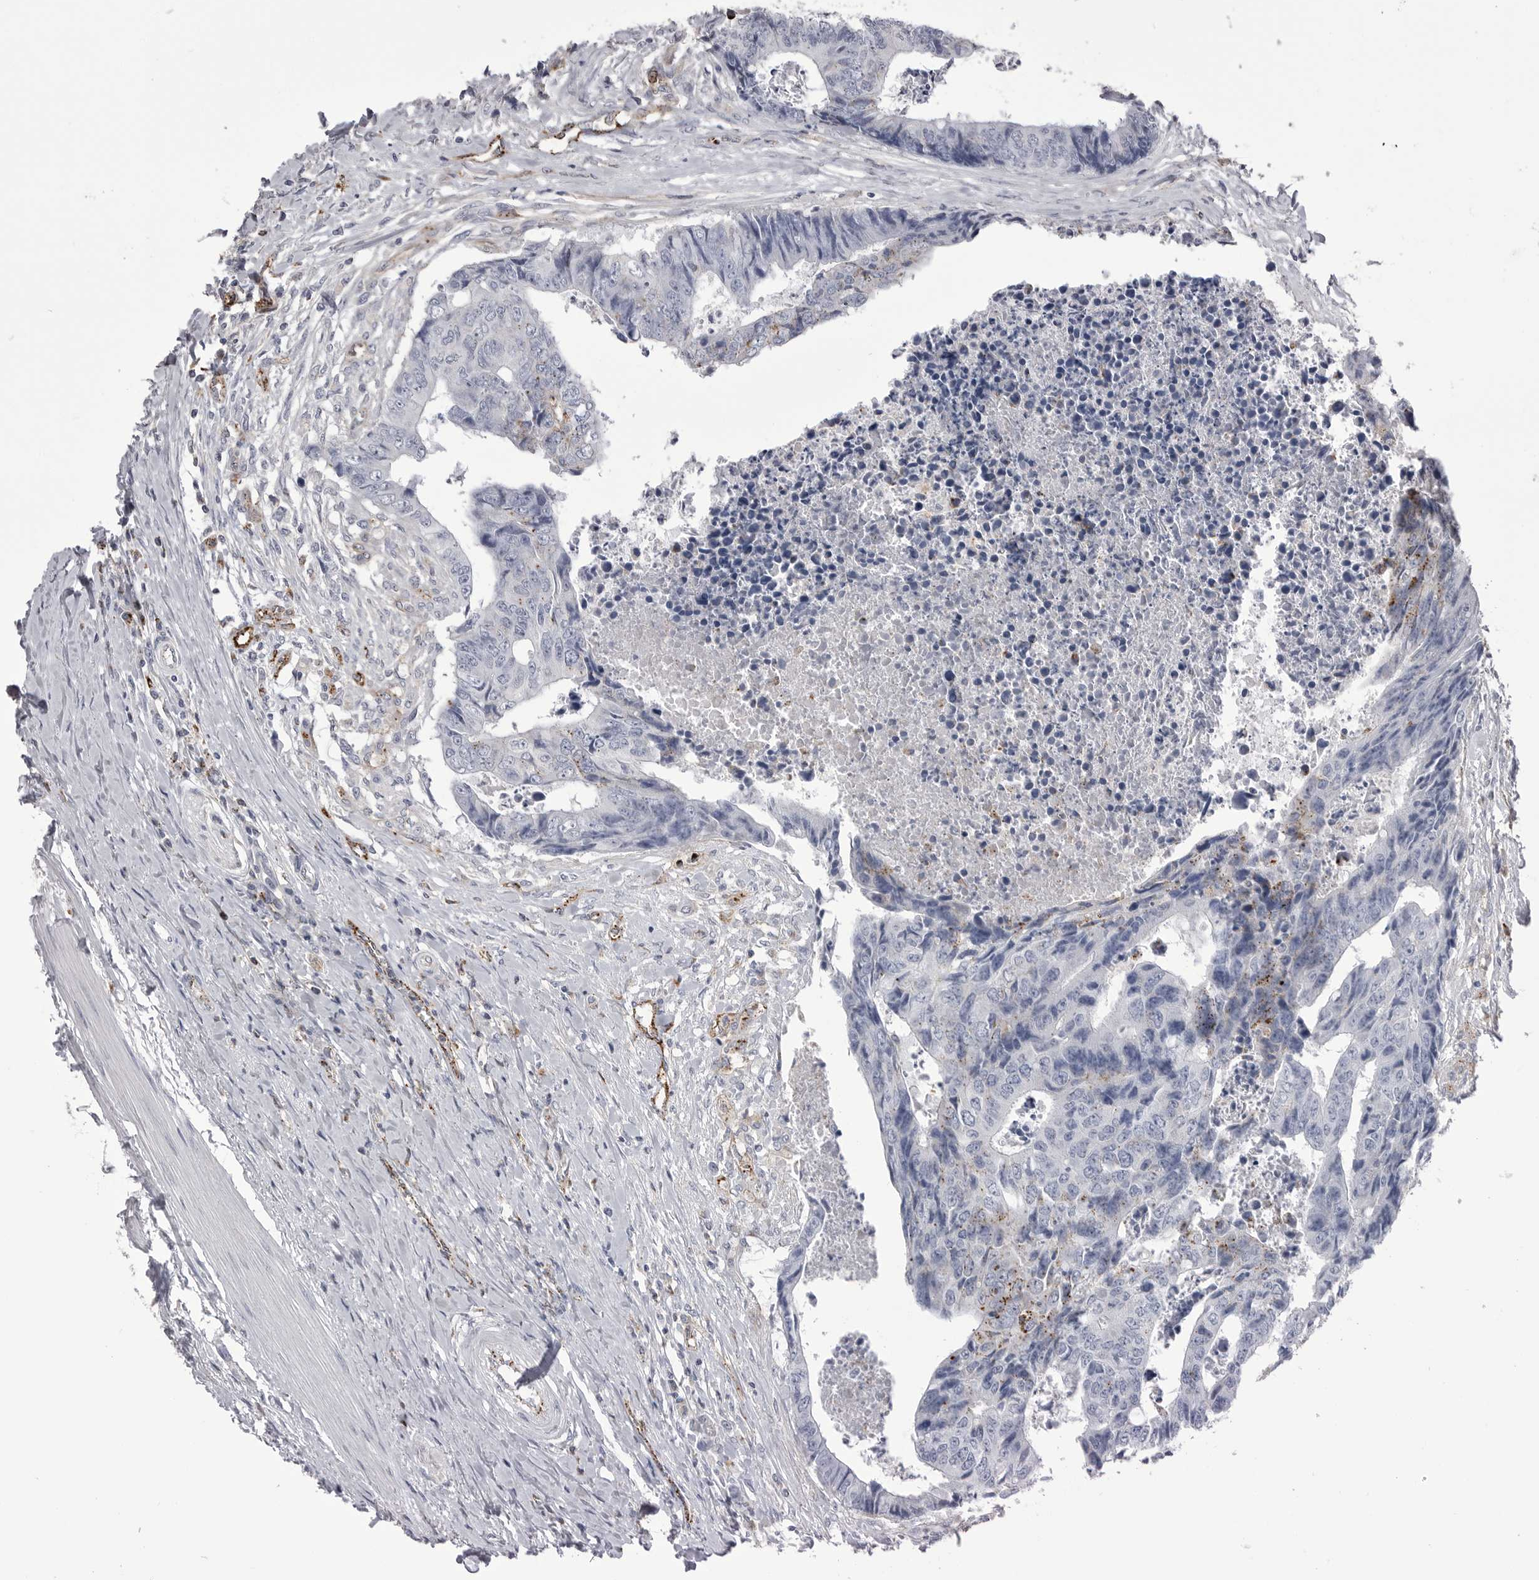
{"staining": {"intensity": "negative", "quantity": "none", "location": "none"}, "tissue": "colorectal cancer", "cell_type": "Tumor cells", "image_type": "cancer", "snomed": [{"axis": "morphology", "description": "Adenocarcinoma, NOS"}, {"axis": "topography", "description": "Rectum"}], "caption": "Protein analysis of colorectal adenocarcinoma demonstrates no significant expression in tumor cells.", "gene": "PSPN", "patient": {"sex": "male", "age": 84}}